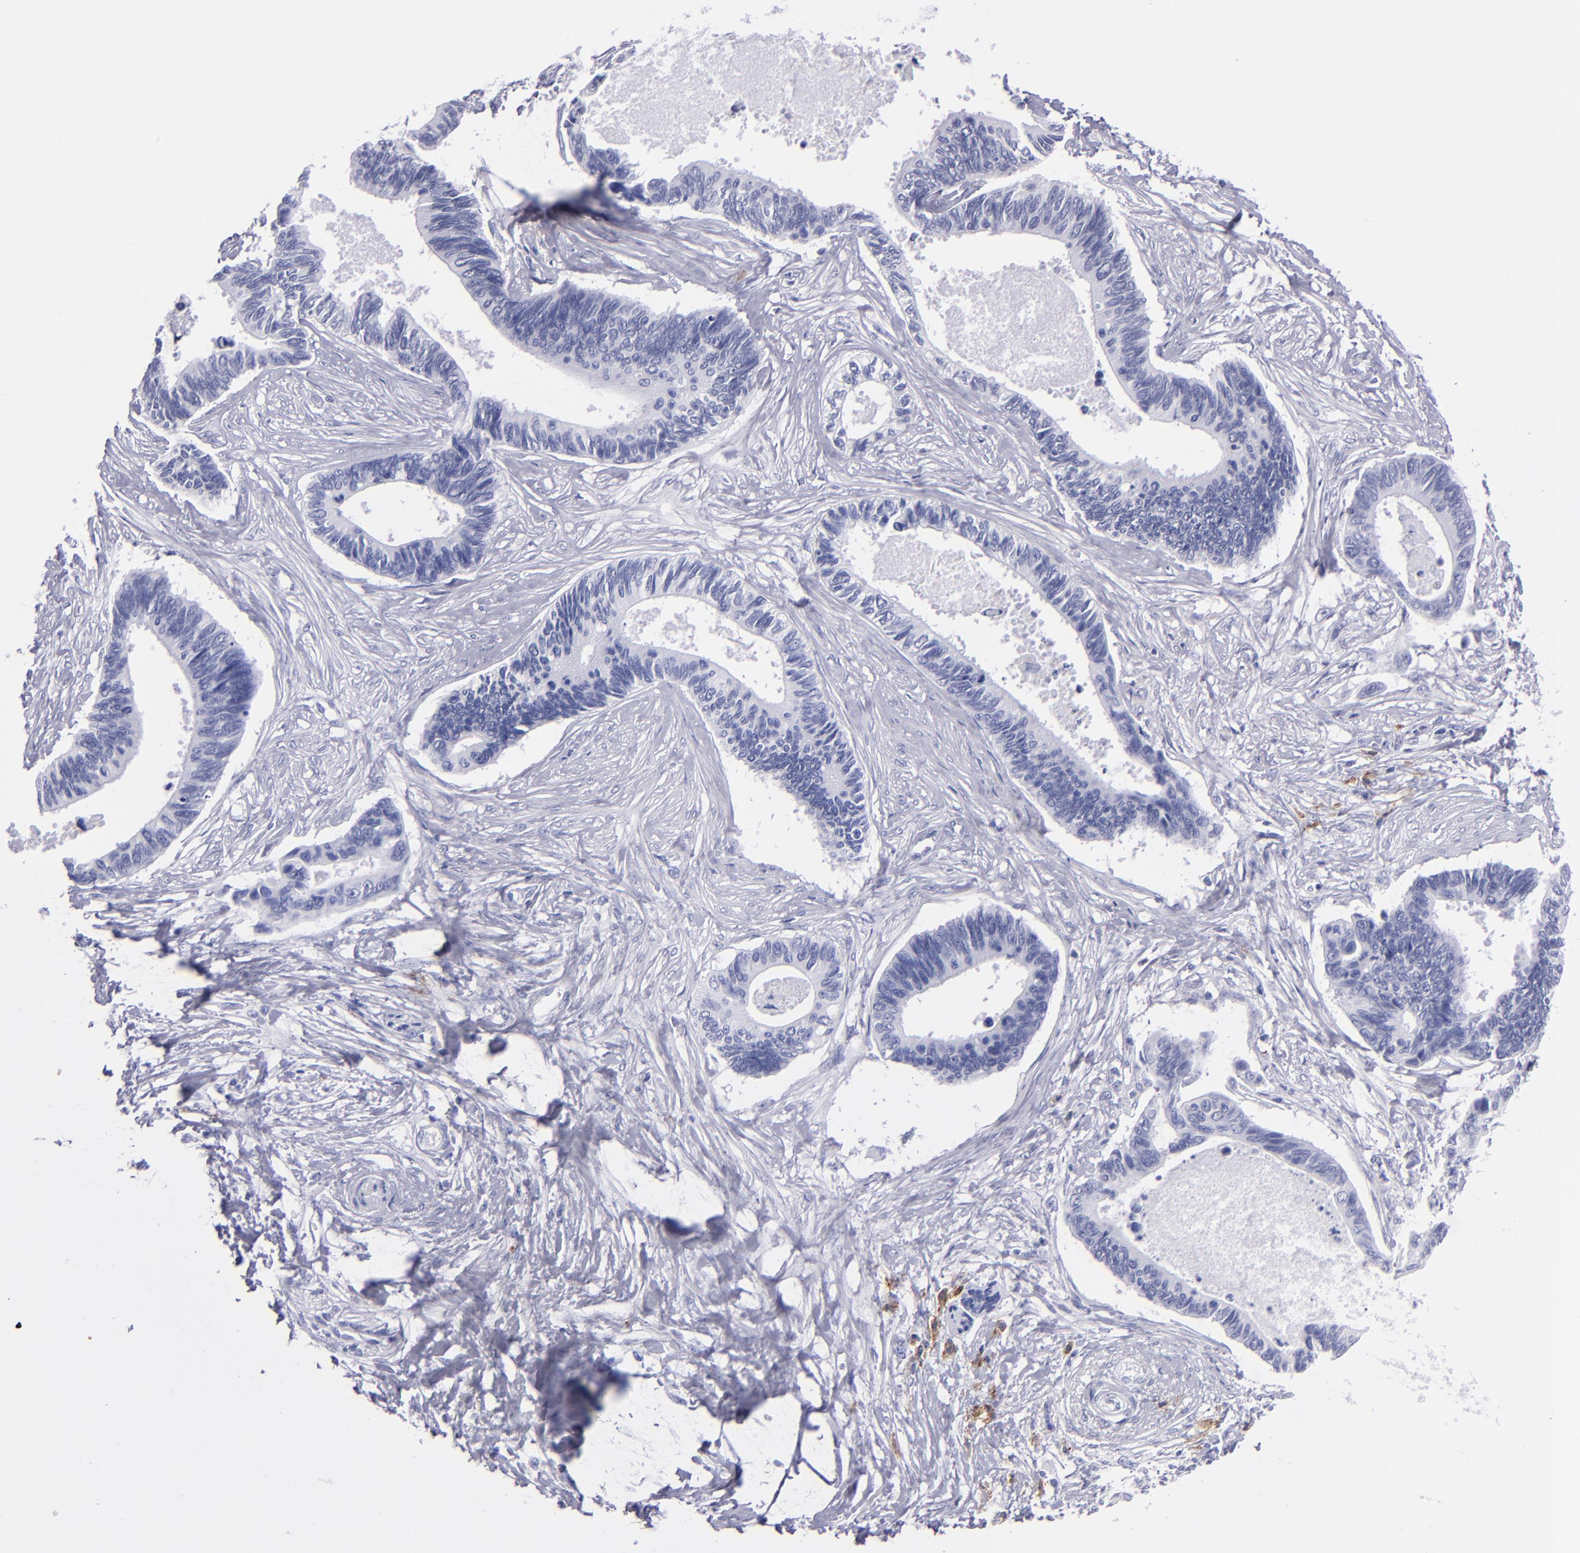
{"staining": {"intensity": "negative", "quantity": "none", "location": "none"}, "tissue": "pancreatic cancer", "cell_type": "Tumor cells", "image_type": "cancer", "snomed": [{"axis": "morphology", "description": "Adenocarcinoma, NOS"}, {"axis": "topography", "description": "Pancreas"}], "caption": "Immunohistochemical staining of human pancreatic adenocarcinoma exhibits no significant positivity in tumor cells. (DAB (3,3'-diaminobenzidine) IHC with hematoxylin counter stain).", "gene": "CD38", "patient": {"sex": "female", "age": 70}}